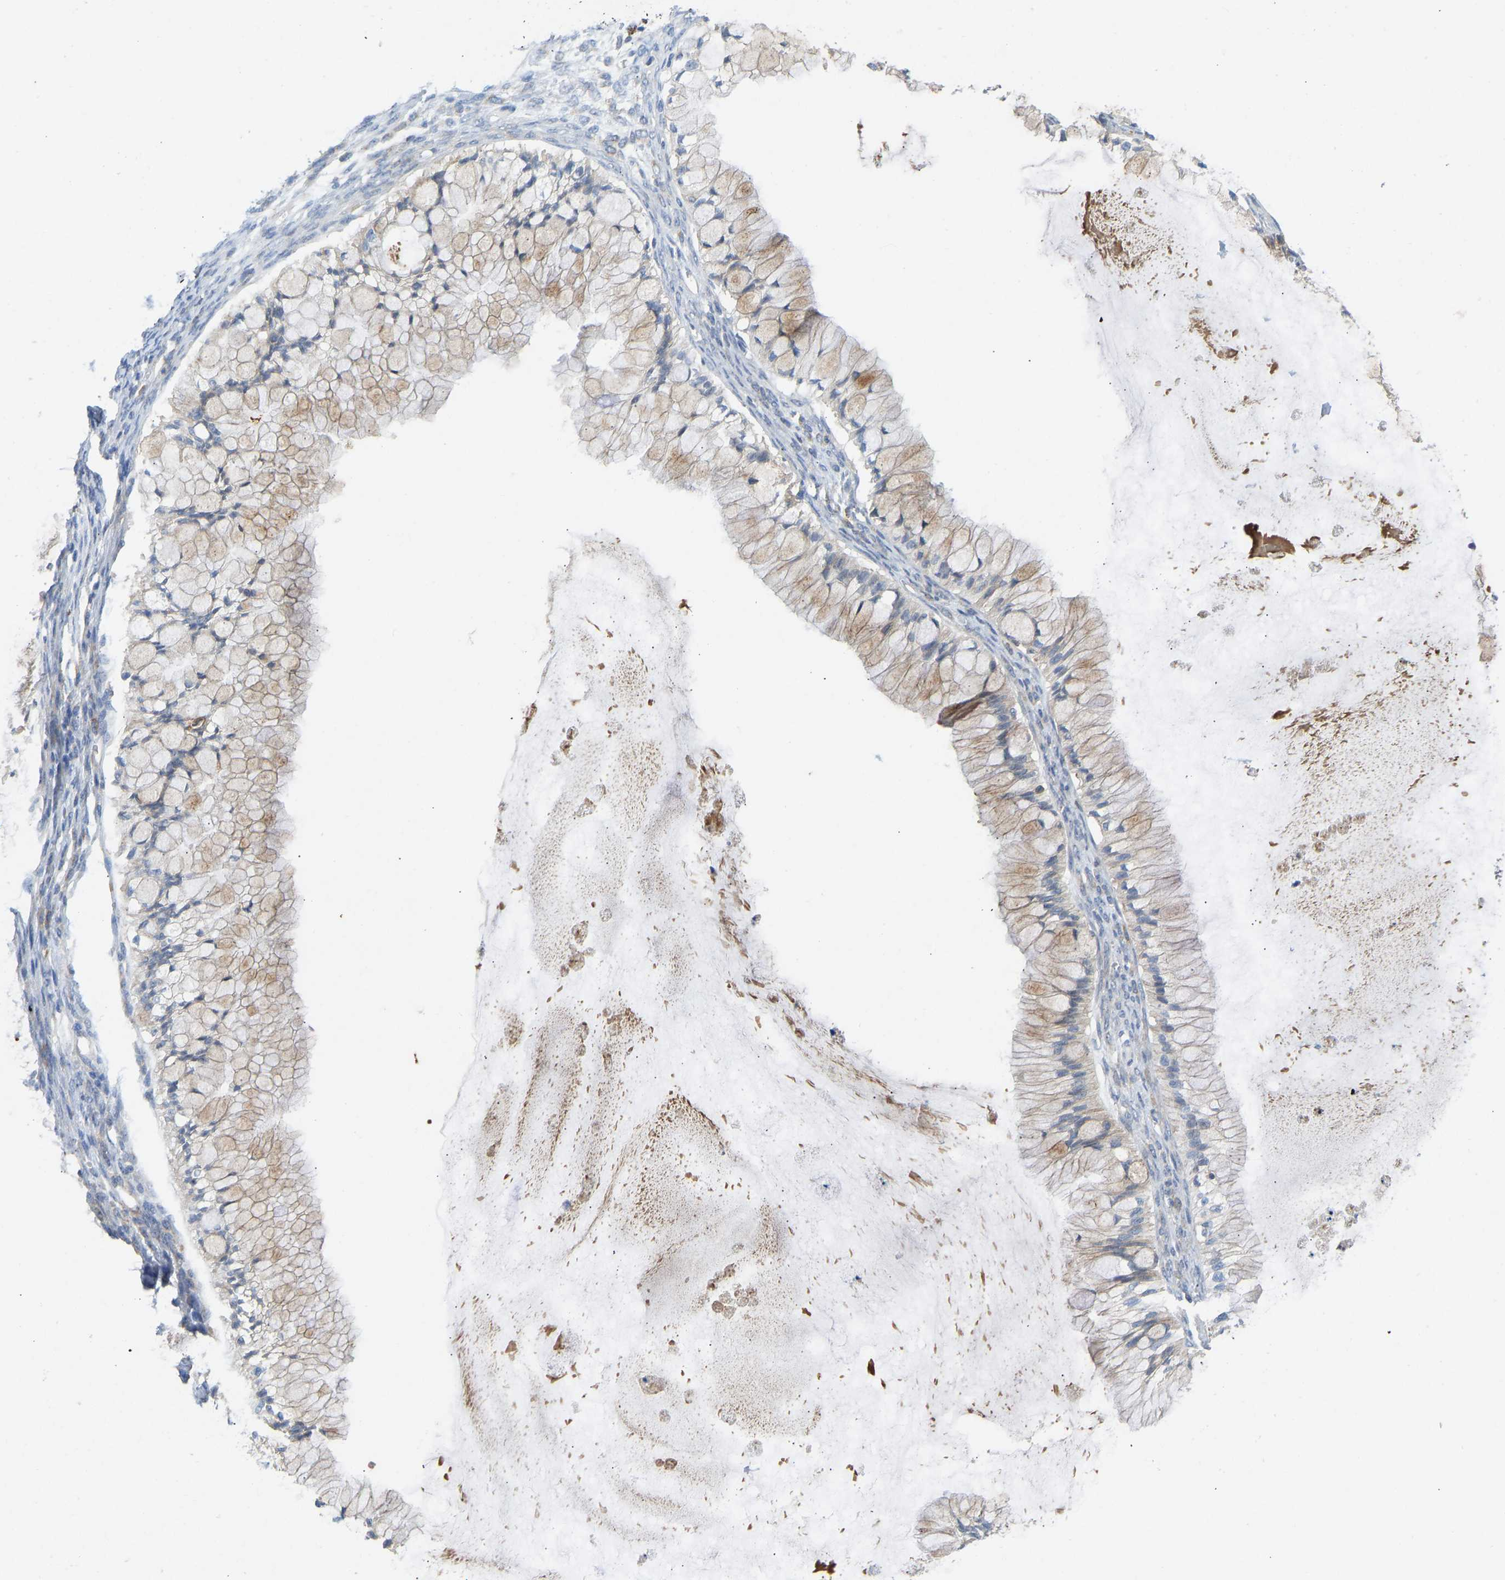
{"staining": {"intensity": "weak", "quantity": ">75%", "location": "cytoplasmic/membranous"}, "tissue": "ovarian cancer", "cell_type": "Tumor cells", "image_type": "cancer", "snomed": [{"axis": "morphology", "description": "Cystadenocarcinoma, mucinous, NOS"}, {"axis": "topography", "description": "Ovary"}], "caption": "Ovarian mucinous cystadenocarcinoma stained with DAB IHC displays low levels of weak cytoplasmic/membranous positivity in approximately >75% of tumor cells. The staining was performed using DAB, with brown indicating positive protein expression. Nuclei are stained blue with hematoxylin.", "gene": "NDRG3", "patient": {"sex": "female", "age": 57}}